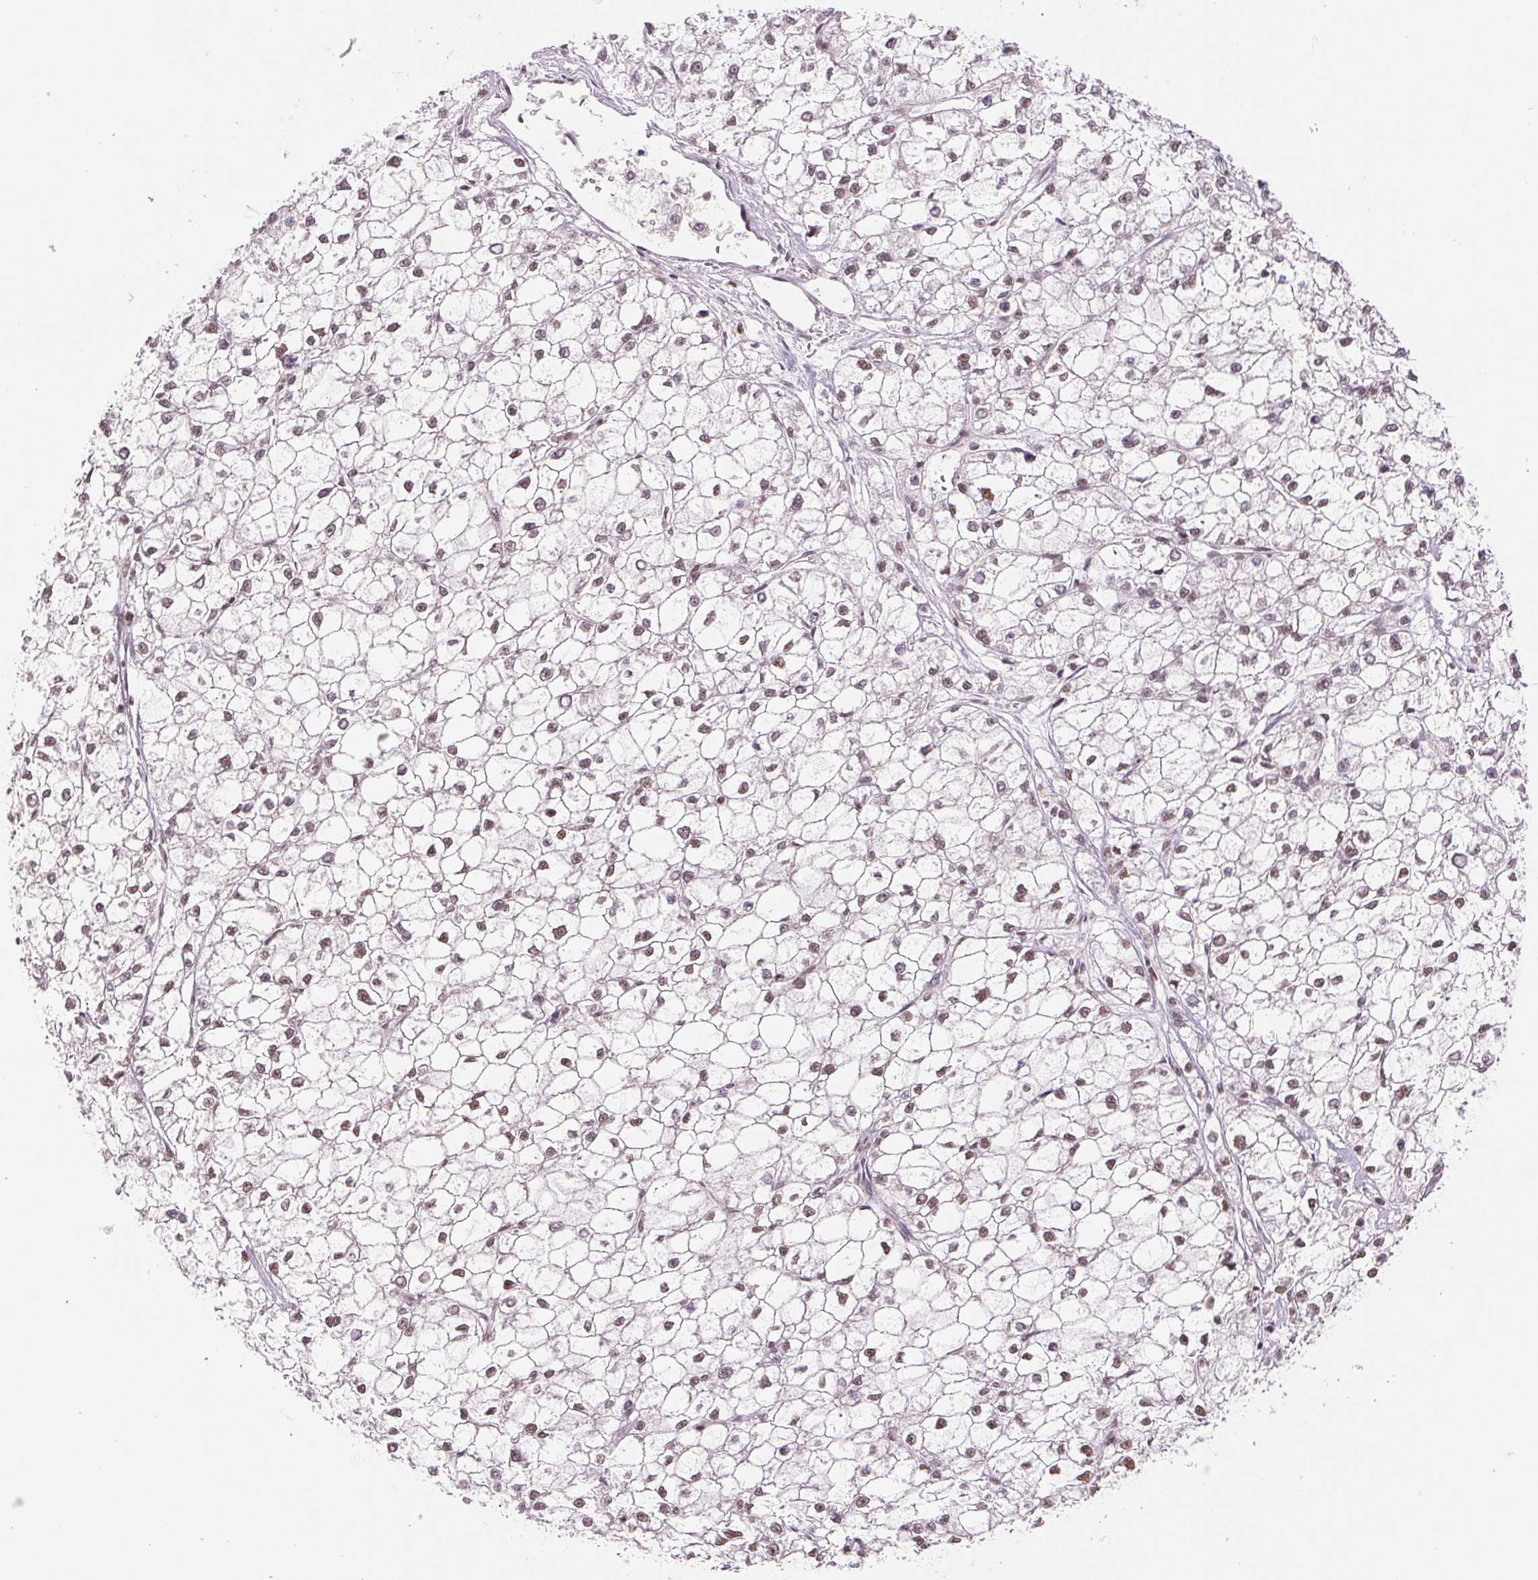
{"staining": {"intensity": "weak", "quantity": "25%-75%", "location": "nuclear"}, "tissue": "liver cancer", "cell_type": "Tumor cells", "image_type": "cancer", "snomed": [{"axis": "morphology", "description": "Carcinoma, Hepatocellular, NOS"}, {"axis": "topography", "description": "Liver"}], "caption": "High-power microscopy captured an immunohistochemistry (IHC) photomicrograph of liver cancer (hepatocellular carcinoma), revealing weak nuclear staining in about 25%-75% of tumor cells.", "gene": "RPRD1B", "patient": {"sex": "female", "age": 43}}